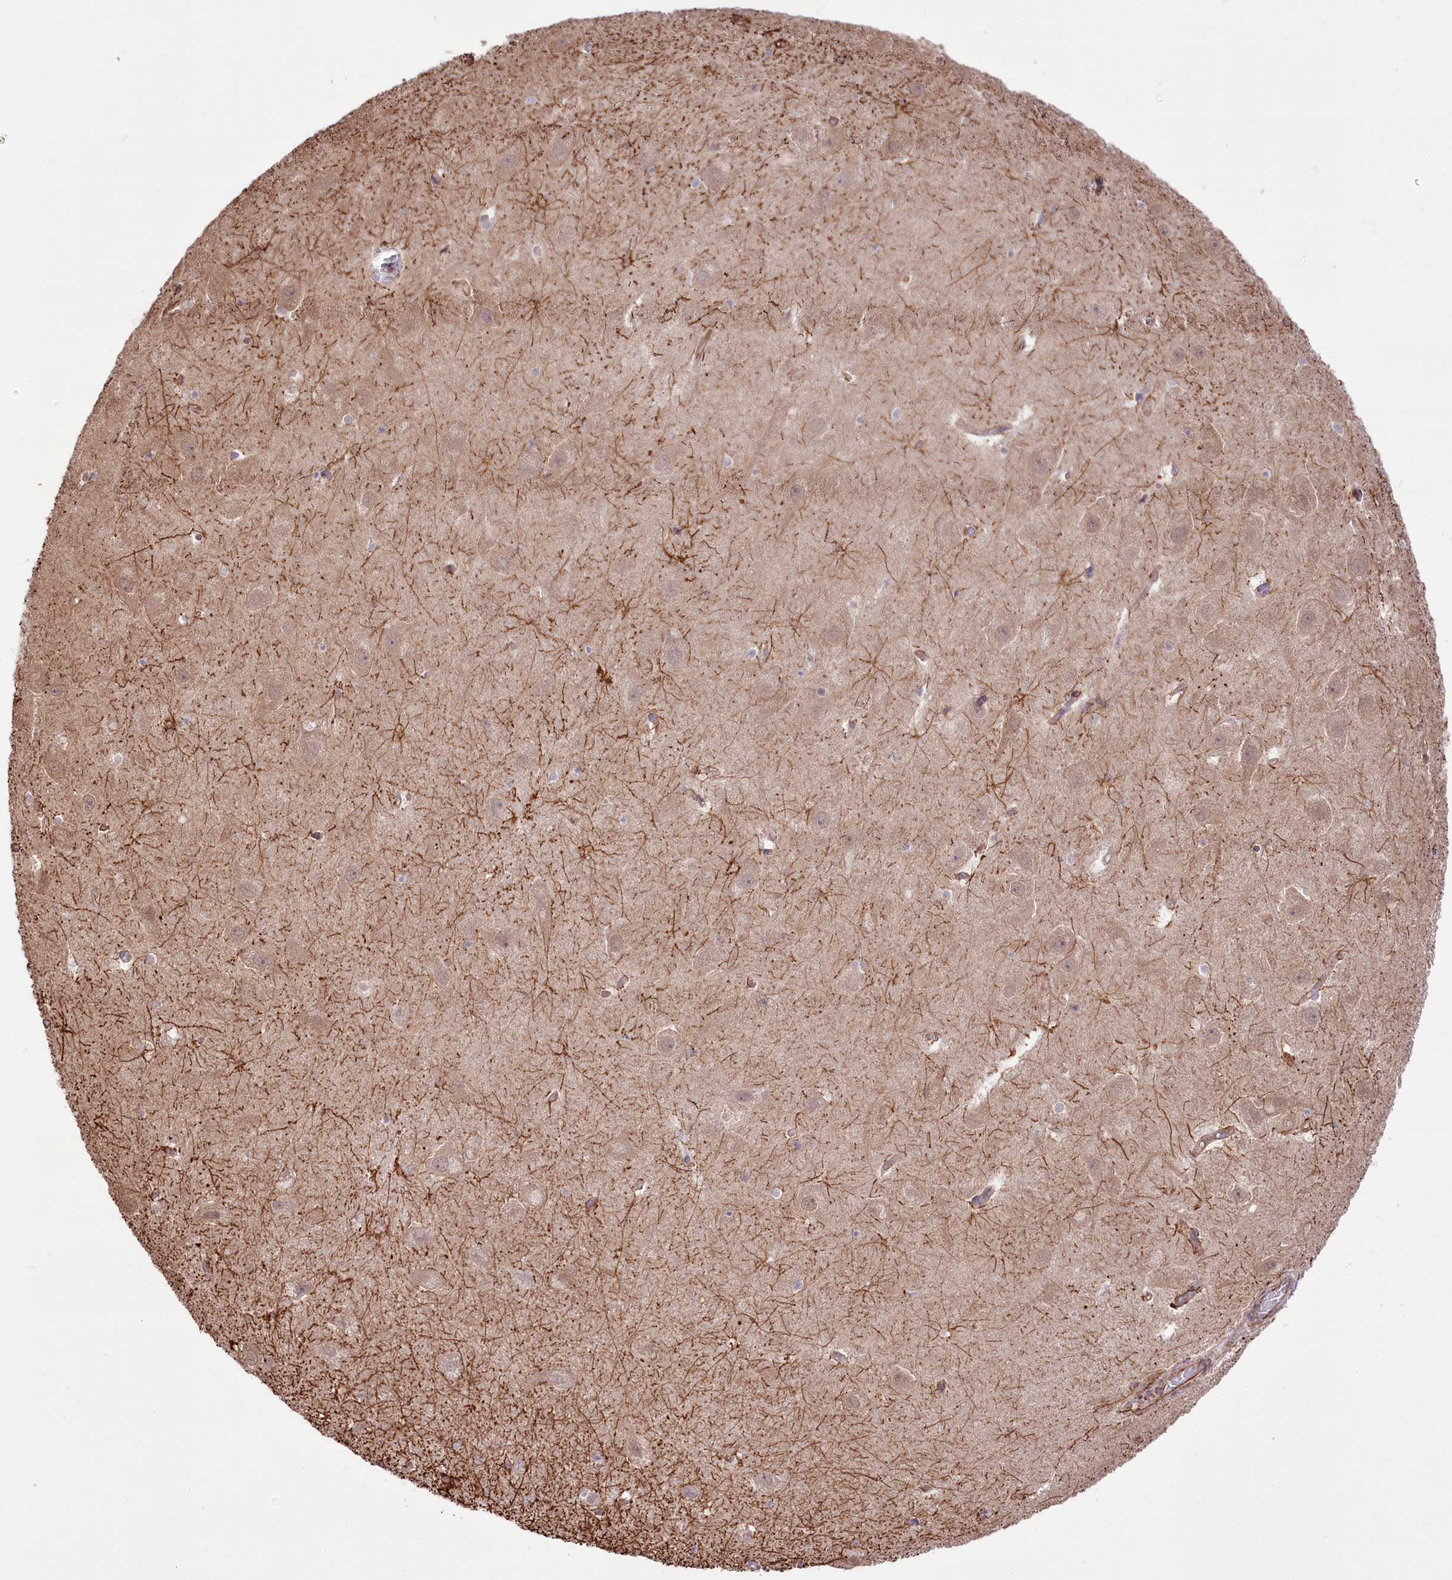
{"staining": {"intensity": "strong", "quantity": "<25%", "location": "cytoplasmic/membranous"}, "tissue": "hippocampus", "cell_type": "Glial cells", "image_type": "normal", "snomed": [{"axis": "morphology", "description": "Normal tissue, NOS"}, {"axis": "topography", "description": "Hippocampus"}], "caption": "Protein staining displays strong cytoplasmic/membranous staining in about <25% of glial cells in normal hippocampus.", "gene": "TTC1", "patient": {"sex": "female", "age": 52}}